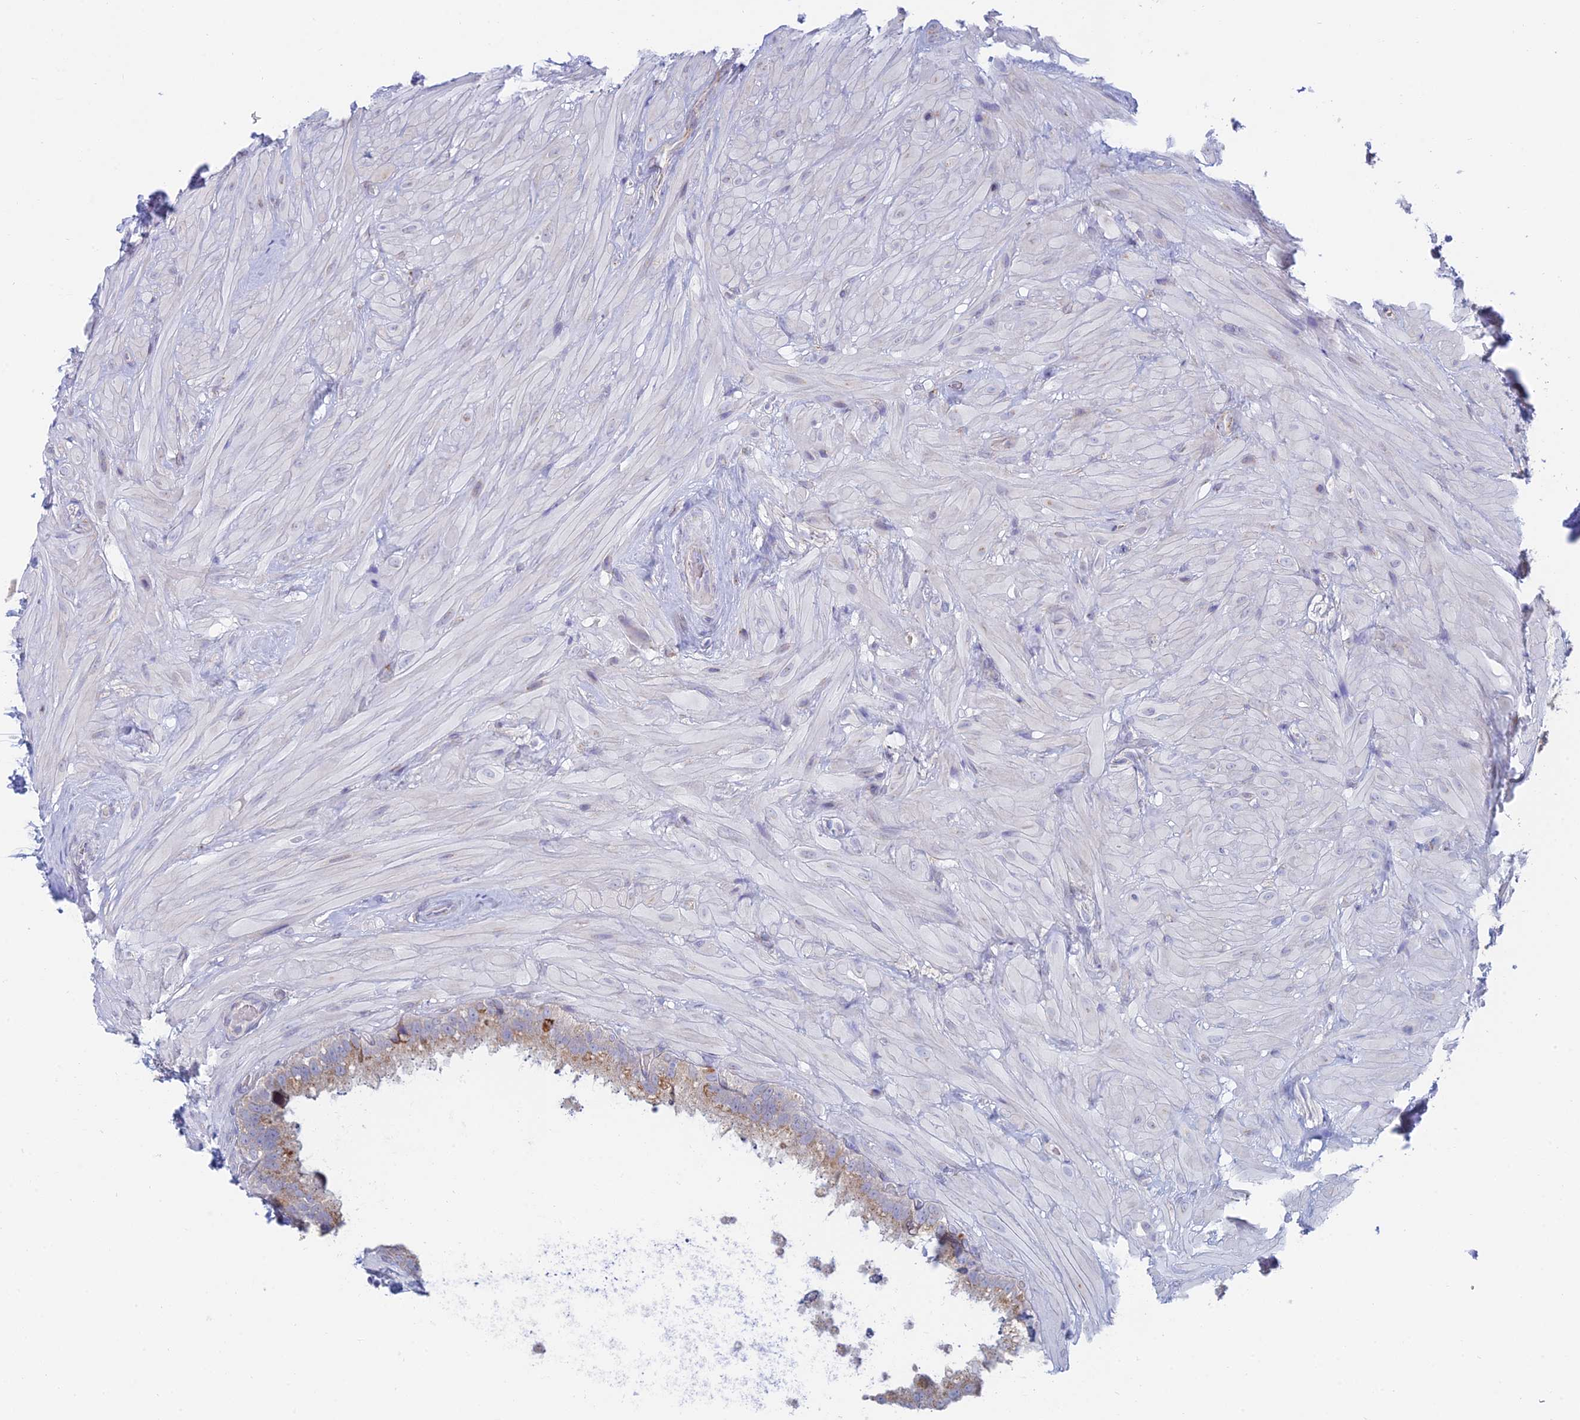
{"staining": {"intensity": "moderate", "quantity": ">75%", "location": "cytoplasmic/membranous"}, "tissue": "seminal vesicle", "cell_type": "Glandular cells", "image_type": "normal", "snomed": [{"axis": "morphology", "description": "Normal tissue, NOS"}, {"axis": "topography", "description": "Seminal veicle"}, {"axis": "topography", "description": "Peripheral nerve tissue"}], "caption": "IHC photomicrograph of normal seminal vesicle stained for a protein (brown), which shows medium levels of moderate cytoplasmic/membranous staining in approximately >75% of glandular cells.", "gene": "ENSG00000267561", "patient": {"sex": "male", "age": 67}}